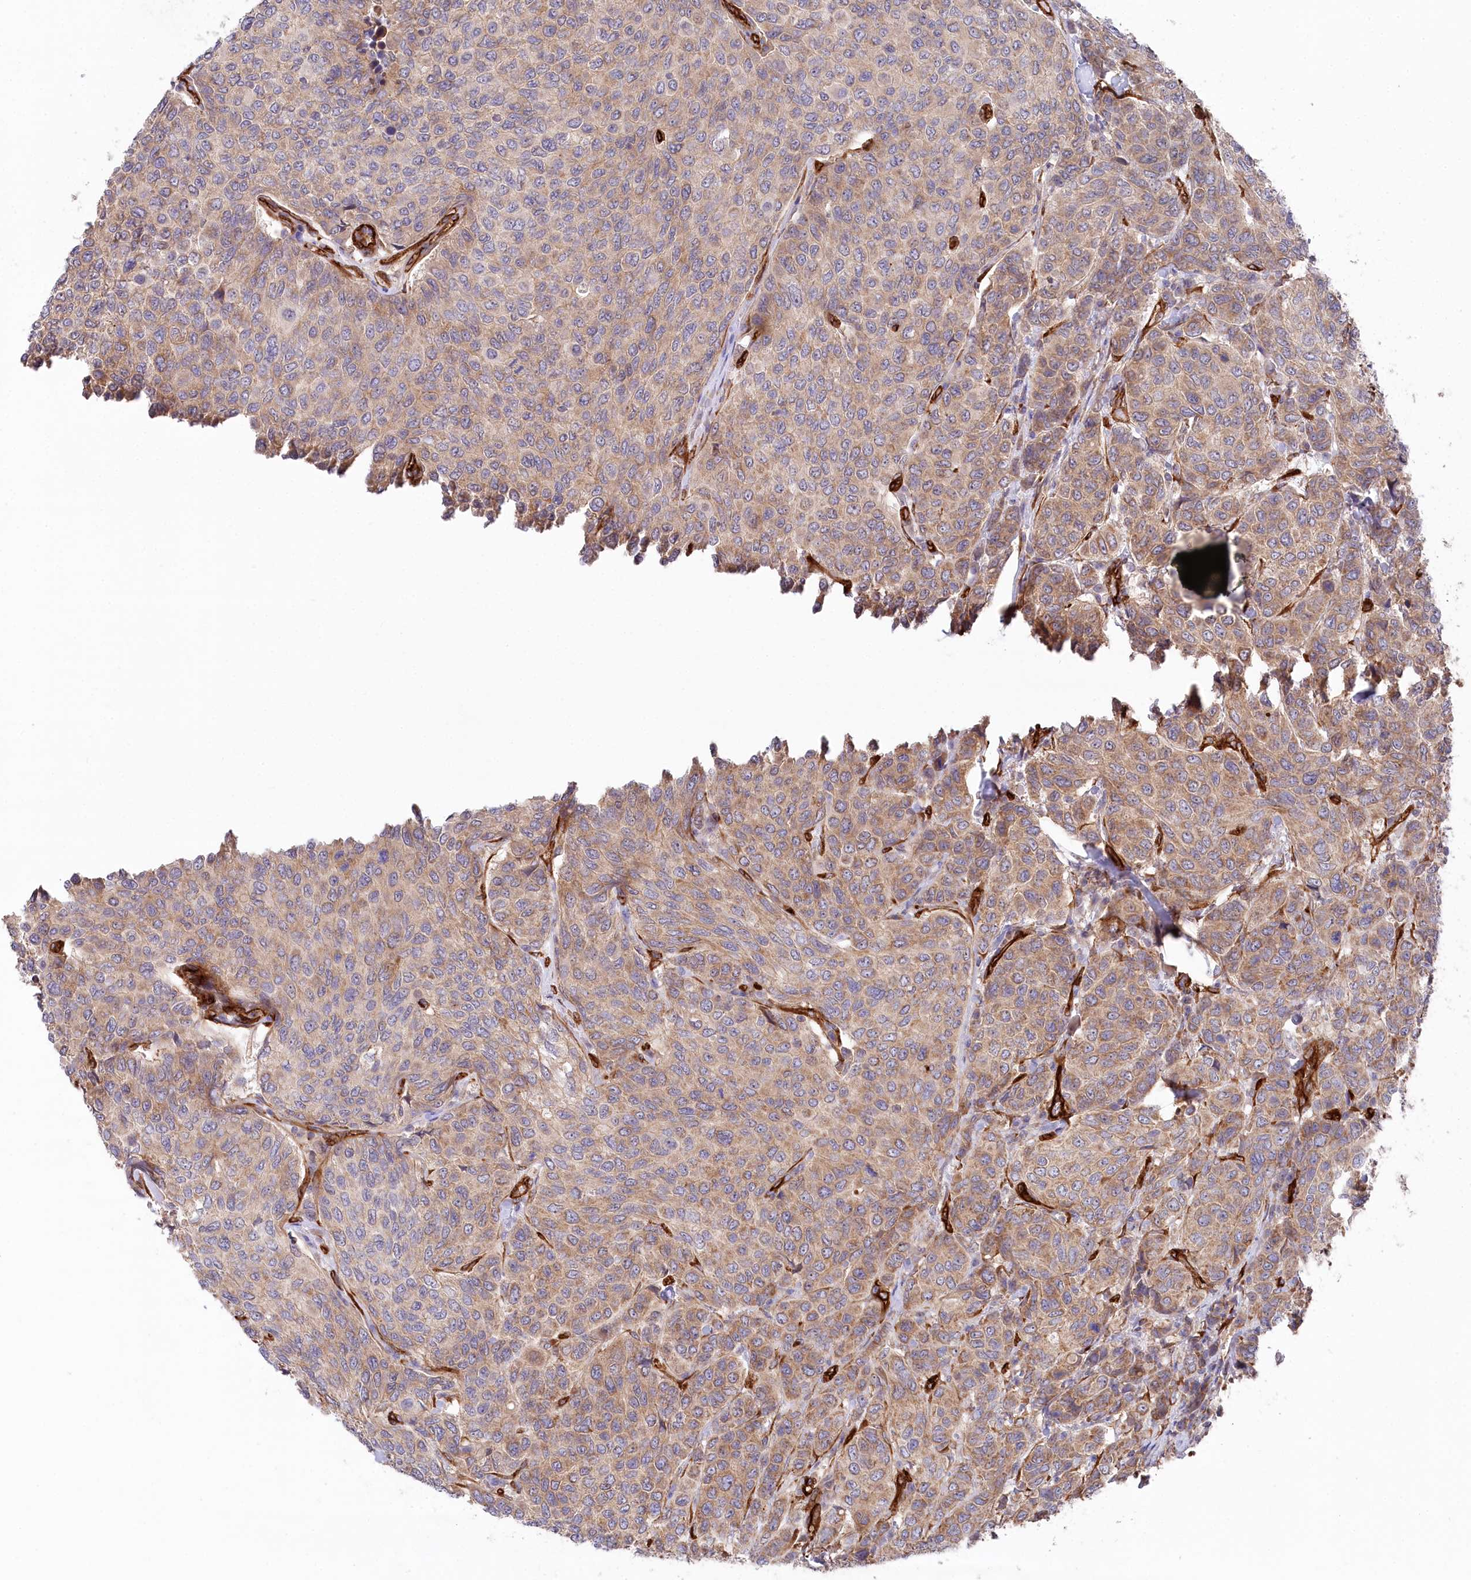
{"staining": {"intensity": "moderate", "quantity": ">75%", "location": "cytoplasmic/membranous"}, "tissue": "breast cancer", "cell_type": "Tumor cells", "image_type": "cancer", "snomed": [{"axis": "morphology", "description": "Duct carcinoma"}, {"axis": "topography", "description": "Breast"}], "caption": "IHC image of neoplastic tissue: breast infiltrating ductal carcinoma stained using immunohistochemistry demonstrates medium levels of moderate protein expression localized specifically in the cytoplasmic/membranous of tumor cells, appearing as a cytoplasmic/membranous brown color.", "gene": "MTPAP", "patient": {"sex": "female", "age": 55}}